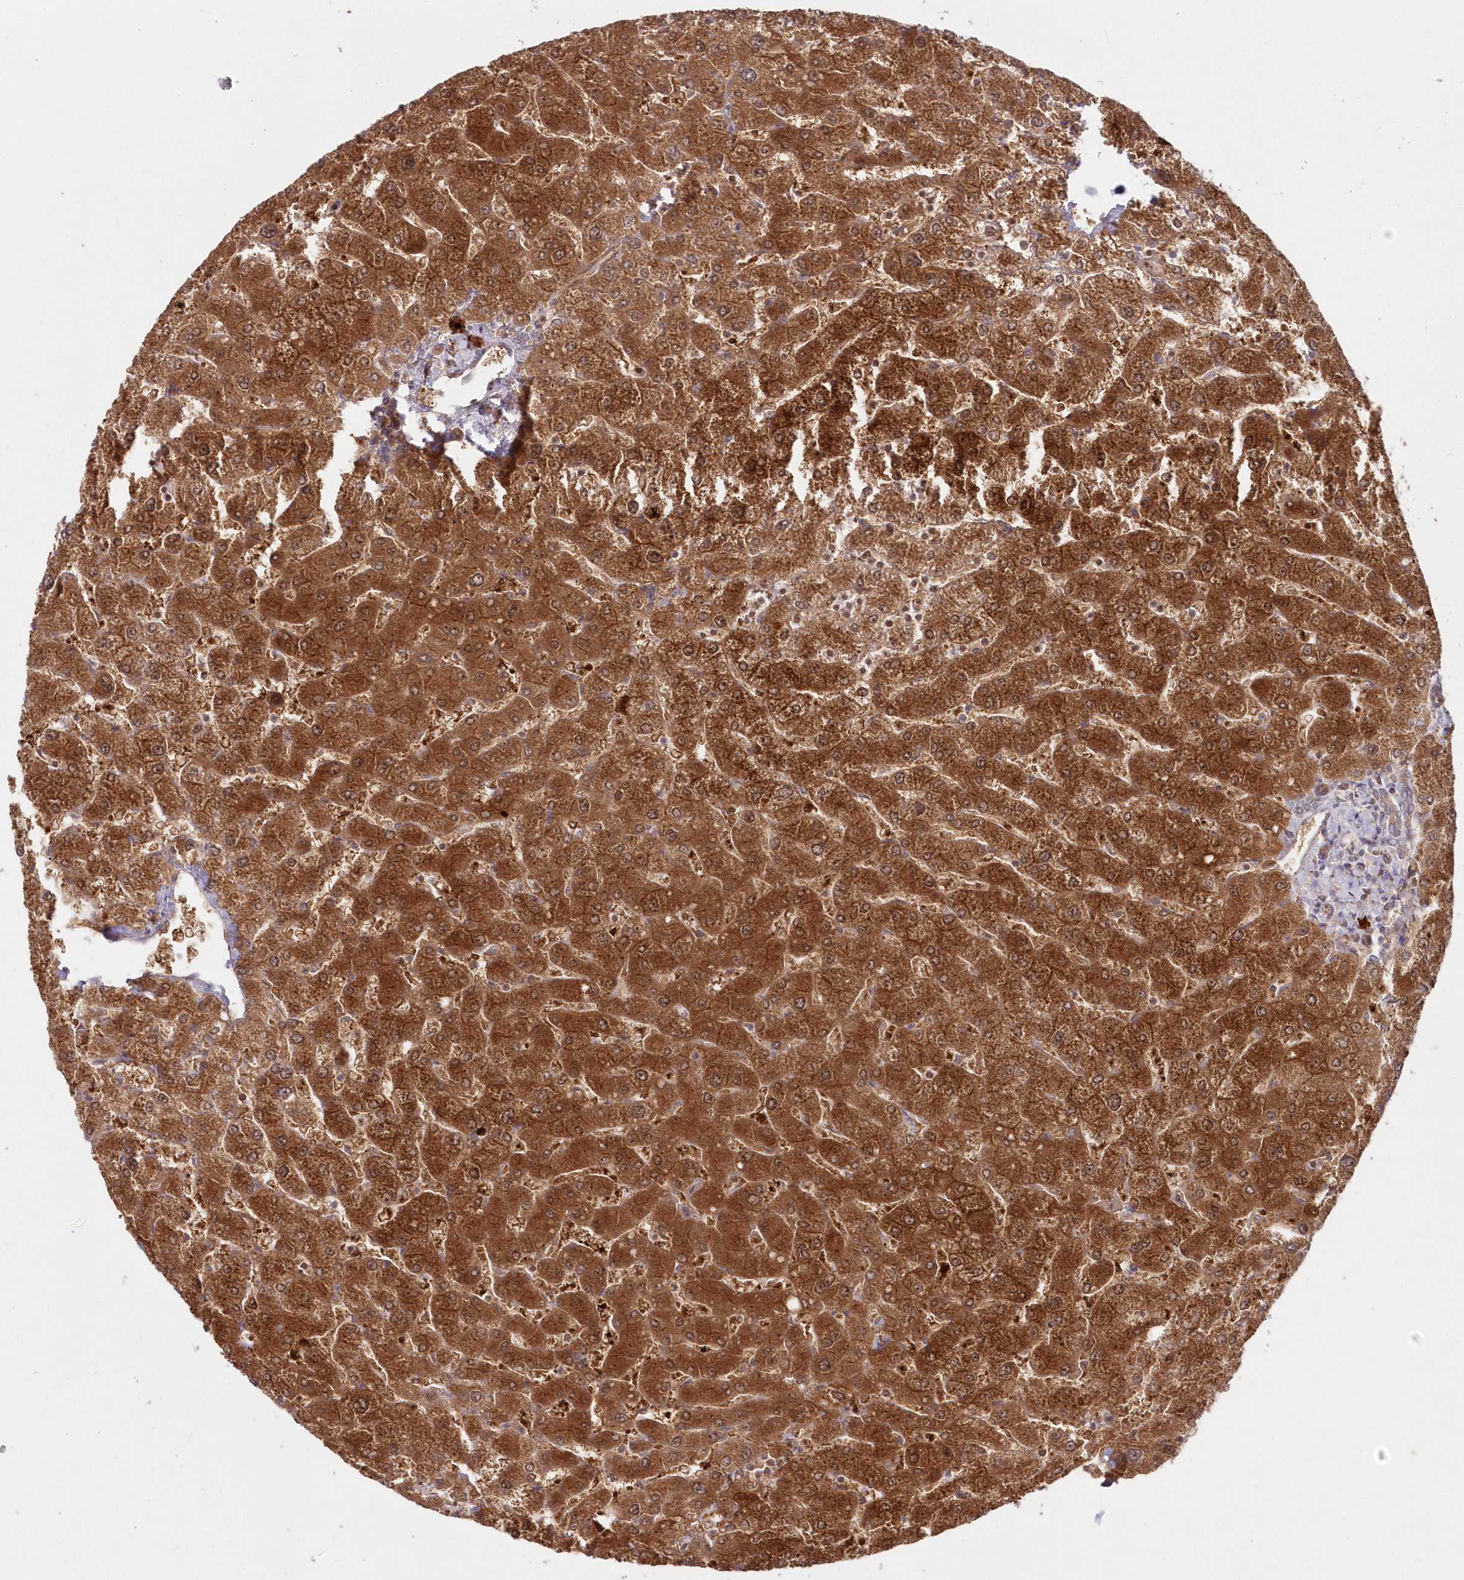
{"staining": {"intensity": "weak", "quantity": "25%-75%", "location": "cytoplasmic/membranous"}, "tissue": "liver", "cell_type": "Cholangiocytes", "image_type": "normal", "snomed": [{"axis": "morphology", "description": "Normal tissue, NOS"}, {"axis": "topography", "description": "Liver"}], "caption": "Weak cytoplasmic/membranous positivity for a protein is seen in about 25%-75% of cholangiocytes of normal liver using immunohistochemistry.", "gene": "GBE1", "patient": {"sex": "male", "age": 55}}